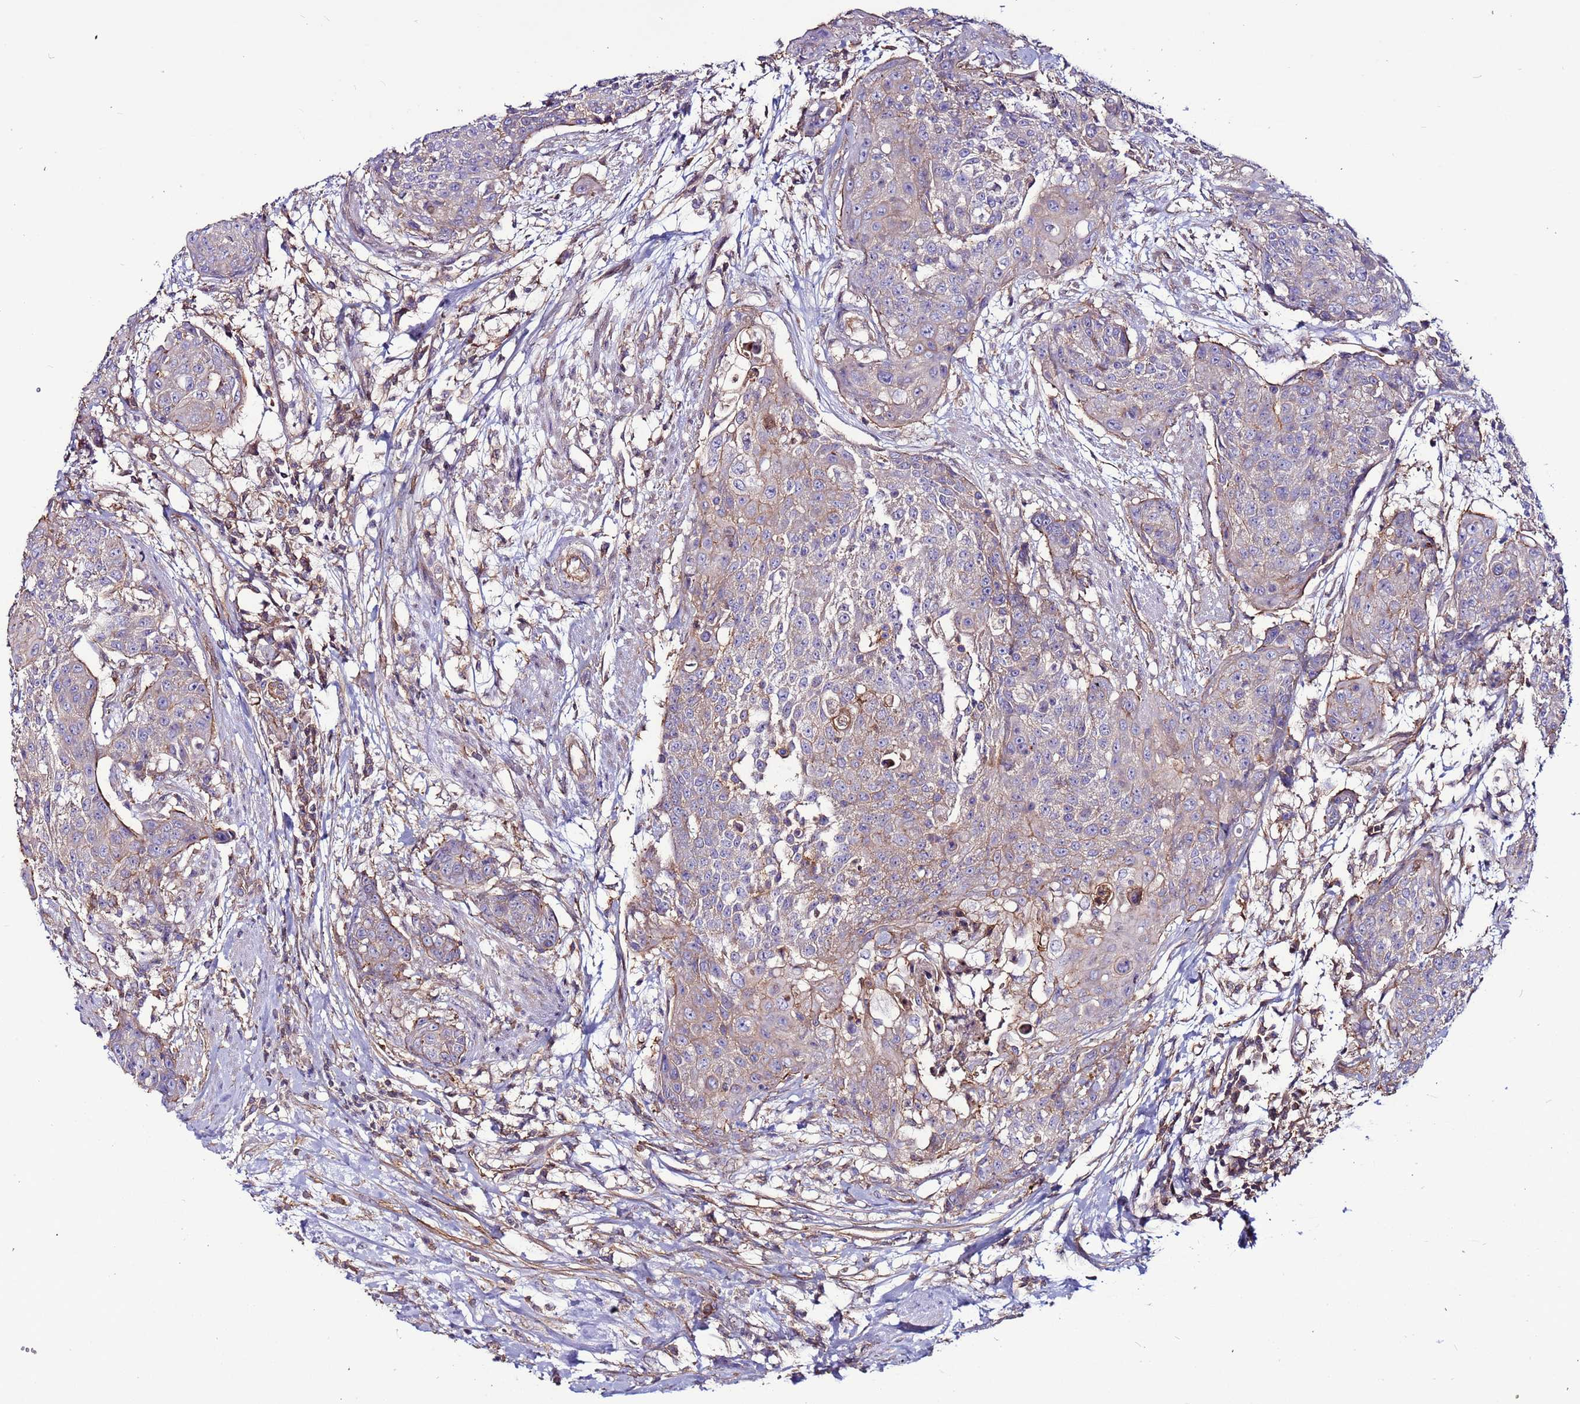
{"staining": {"intensity": "weak", "quantity": "25%-75%", "location": "cytoplasmic/membranous"}, "tissue": "urothelial cancer", "cell_type": "Tumor cells", "image_type": "cancer", "snomed": [{"axis": "morphology", "description": "Urothelial carcinoma, High grade"}, {"axis": "topography", "description": "Urinary bladder"}], "caption": "Protein expression analysis of high-grade urothelial carcinoma exhibits weak cytoplasmic/membranous staining in approximately 25%-75% of tumor cells.", "gene": "NRN1L", "patient": {"sex": "female", "age": 63}}